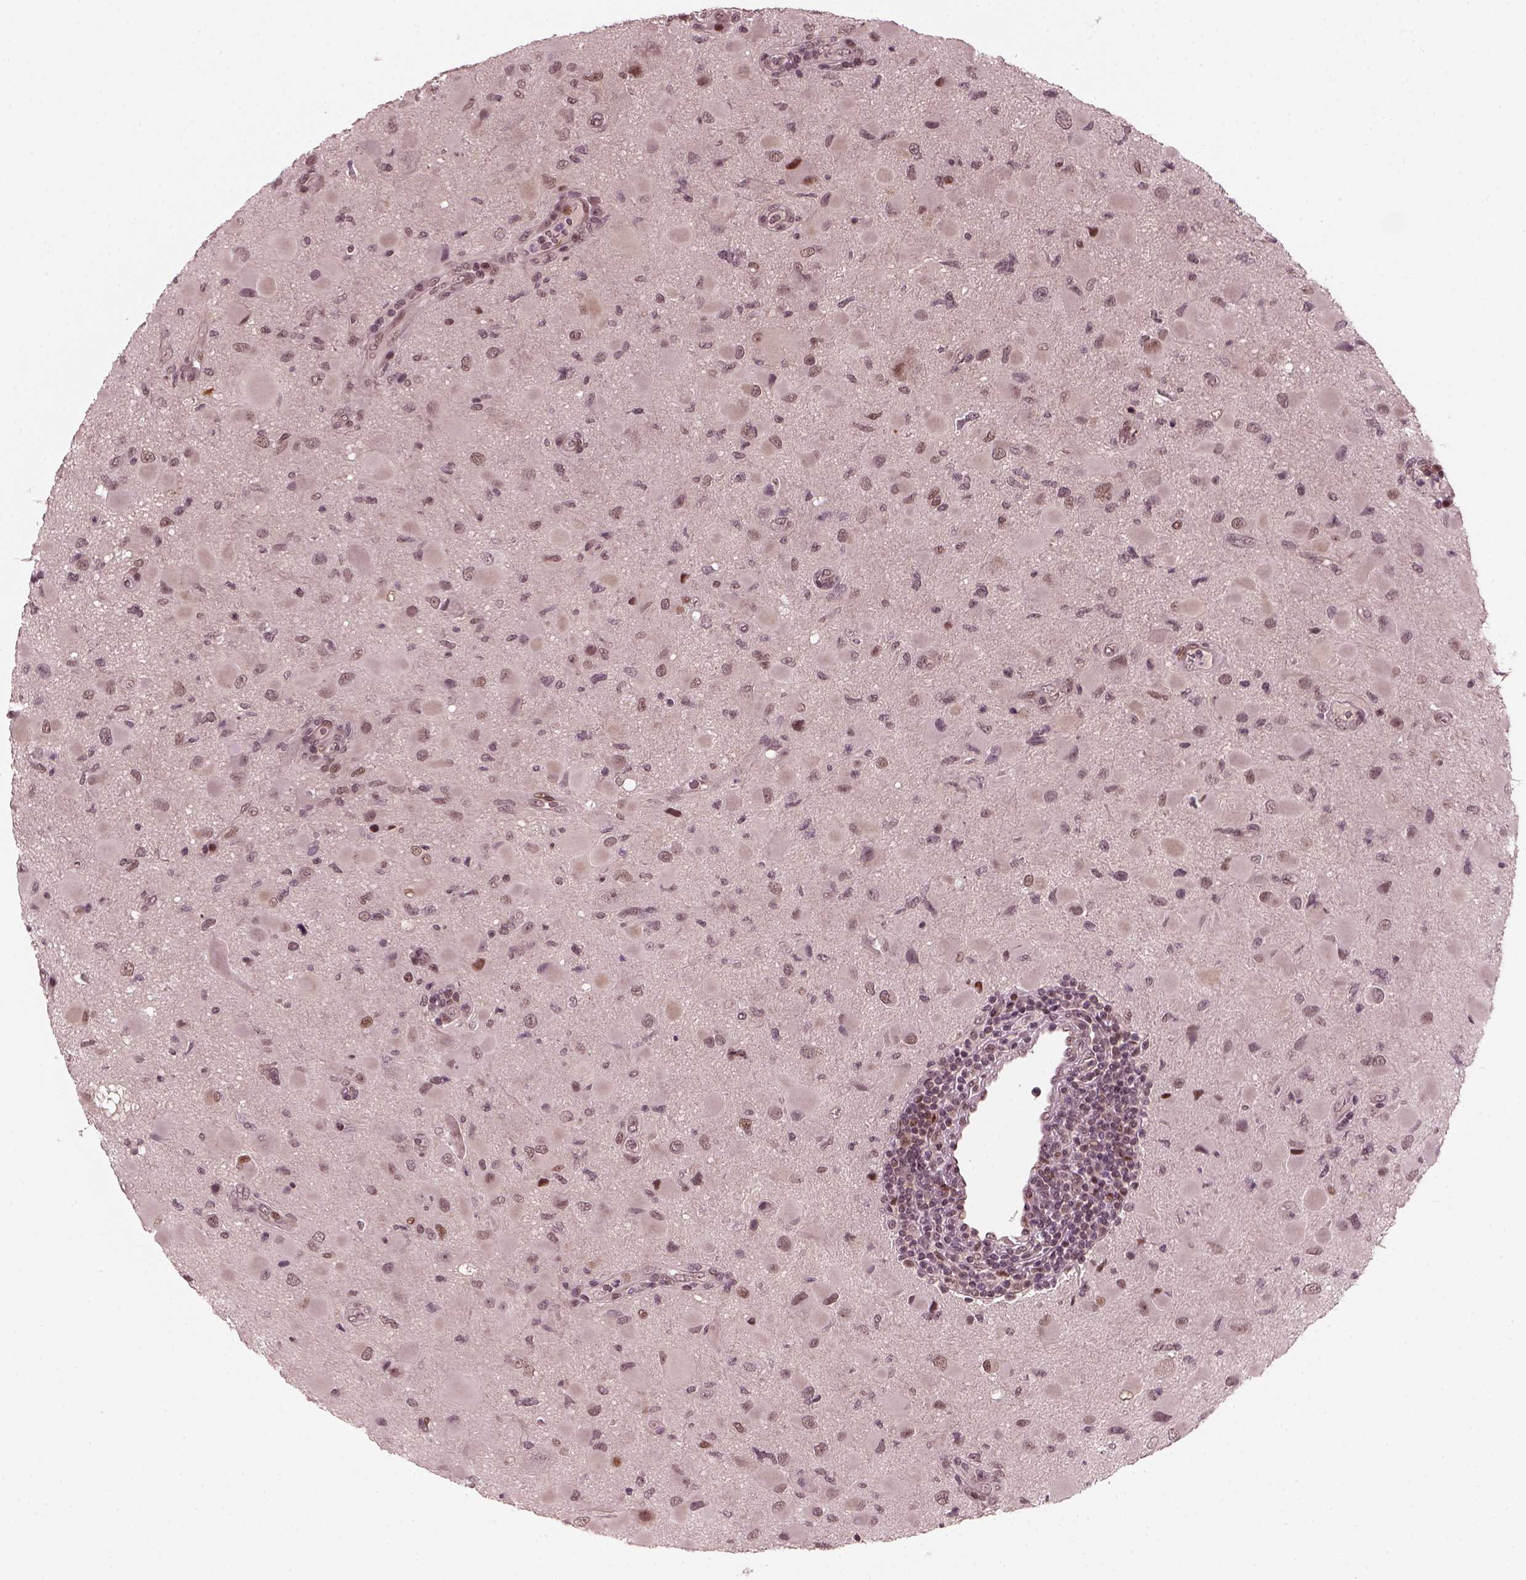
{"staining": {"intensity": "moderate", "quantity": "<25%", "location": "nuclear"}, "tissue": "glioma", "cell_type": "Tumor cells", "image_type": "cancer", "snomed": [{"axis": "morphology", "description": "Glioma, malignant, Low grade"}, {"axis": "topography", "description": "Brain"}], "caption": "Tumor cells display moderate nuclear positivity in approximately <25% of cells in malignant glioma (low-grade). The staining was performed using DAB, with brown indicating positive protein expression. Nuclei are stained blue with hematoxylin.", "gene": "TRIB3", "patient": {"sex": "female", "age": 32}}